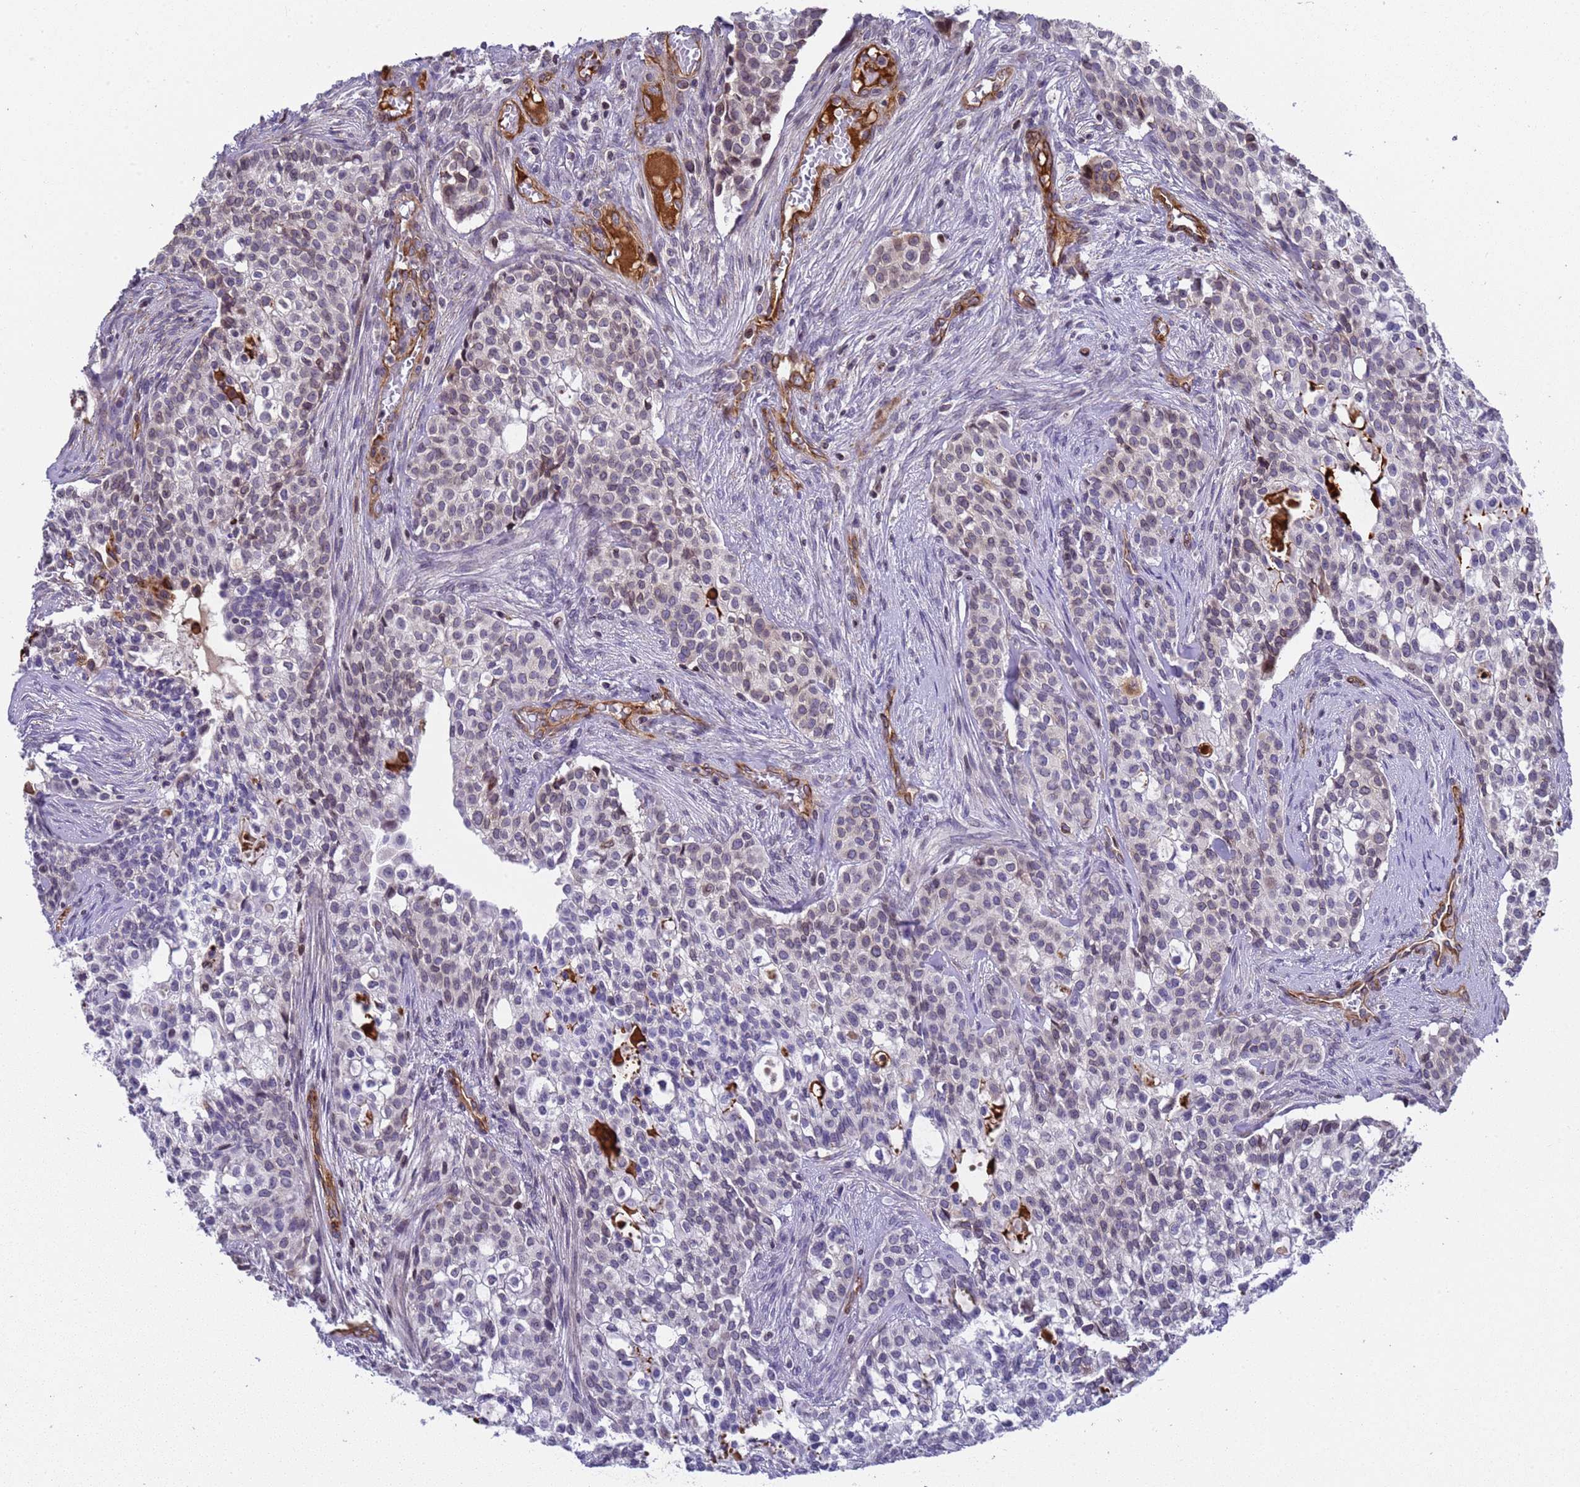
{"staining": {"intensity": "weak", "quantity": "<25%", "location": "cytoplasmic/membranous"}, "tissue": "head and neck cancer", "cell_type": "Tumor cells", "image_type": "cancer", "snomed": [{"axis": "morphology", "description": "Adenocarcinoma, NOS"}, {"axis": "topography", "description": "Head-Neck"}], "caption": "An immunohistochemistry photomicrograph of head and neck cancer is shown. There is no staining in tumor cells of head and neck cancer. The staining was performed using DAB to visualize the protein expression in brown, while the nuclei were stained in blue with hematoxylin (Magnification: 20x).", "gene": "IGFBP7", "patient": {"sex": "male", "age": 81}}